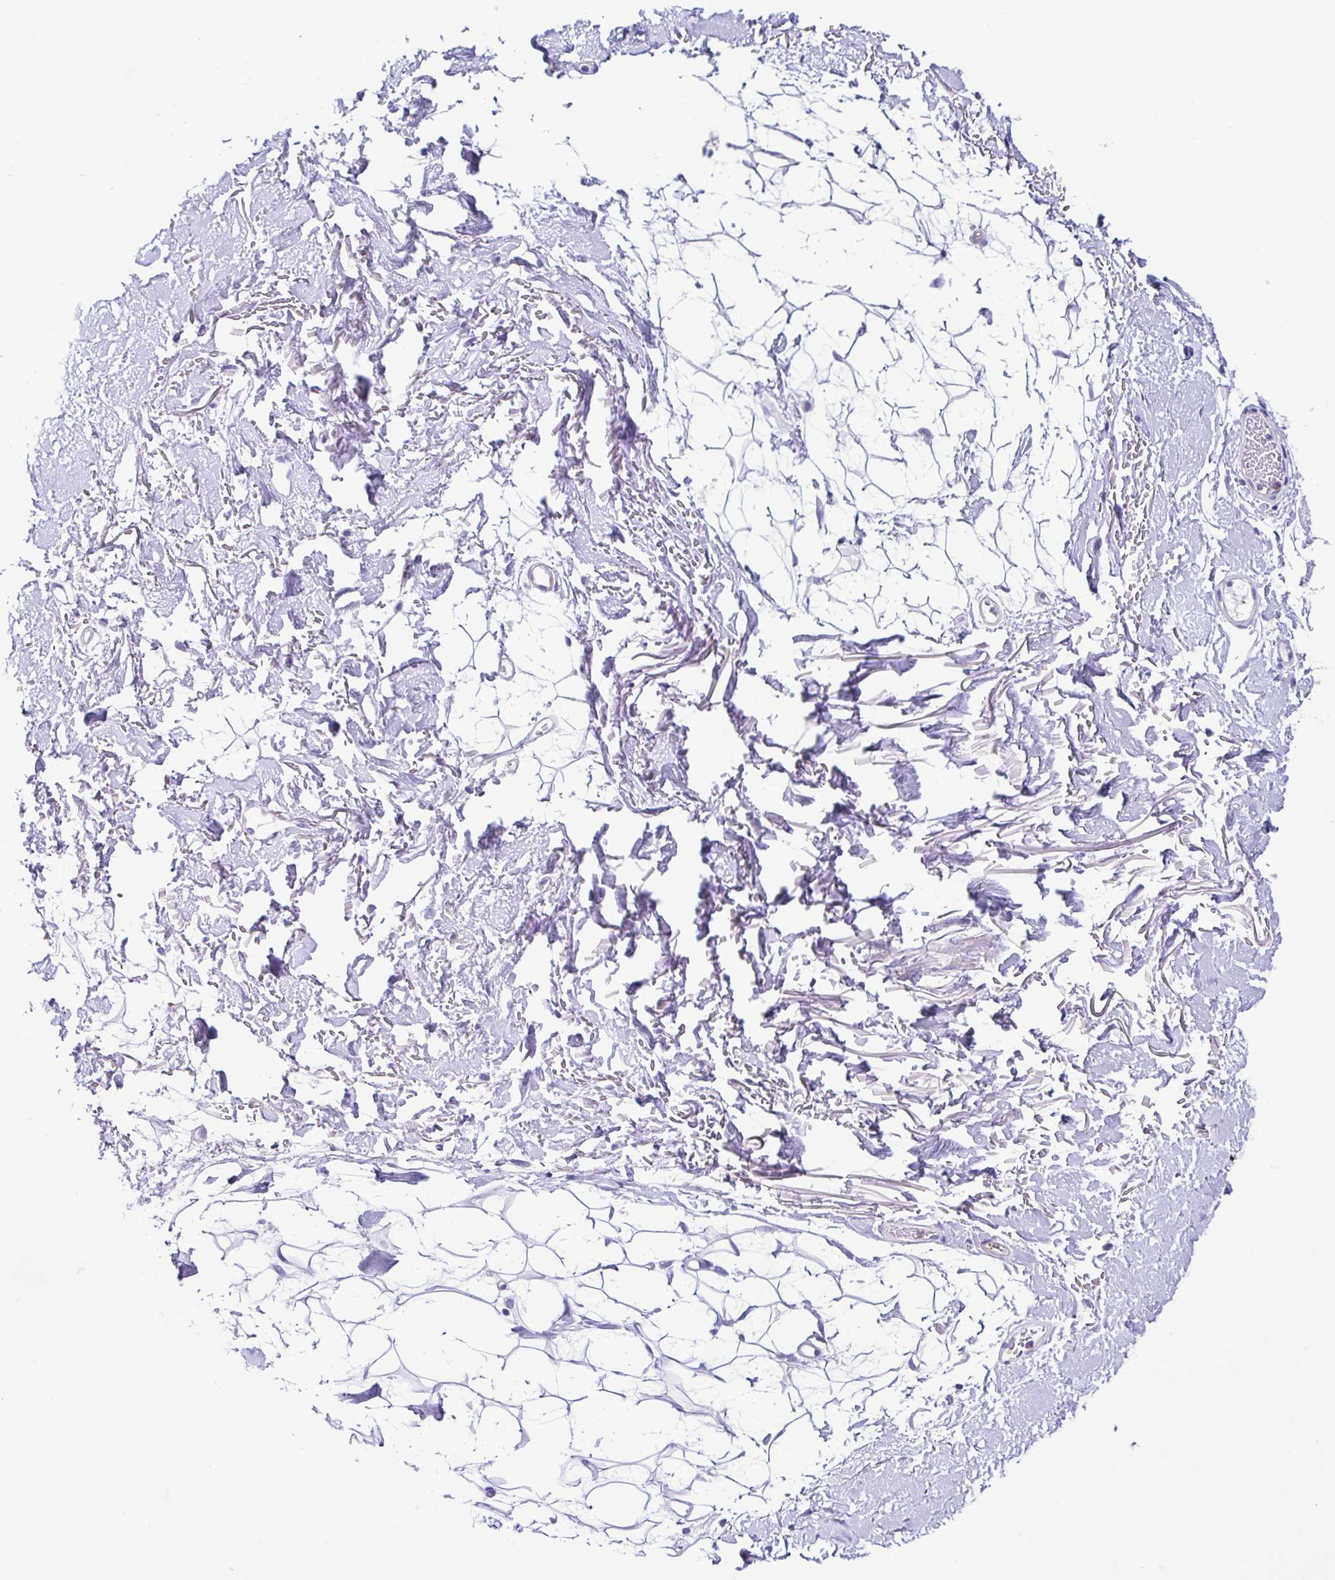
{"staining": {"intensity": "negative", "quantity": "none", "location": "none"}, "tissue": "adipose tissue", "cell_type": "Adipocytes", "image_type": "normal", "snomed": [{"axis": "morphology", "description": "Normal tissue, NOS"}, {"axis": "topography", "description": "Anal"}, {"axis": "topography", "description": "Peripheral nerve tissue"}], "caption": "This is a micrograph of immunohistochemistry (IHC) staining of unremarkable adipose tissue, which shows no positivity in adipocytes.", "gene": "CYP11B1", "patient": {"sex": "male", "age": 78}}